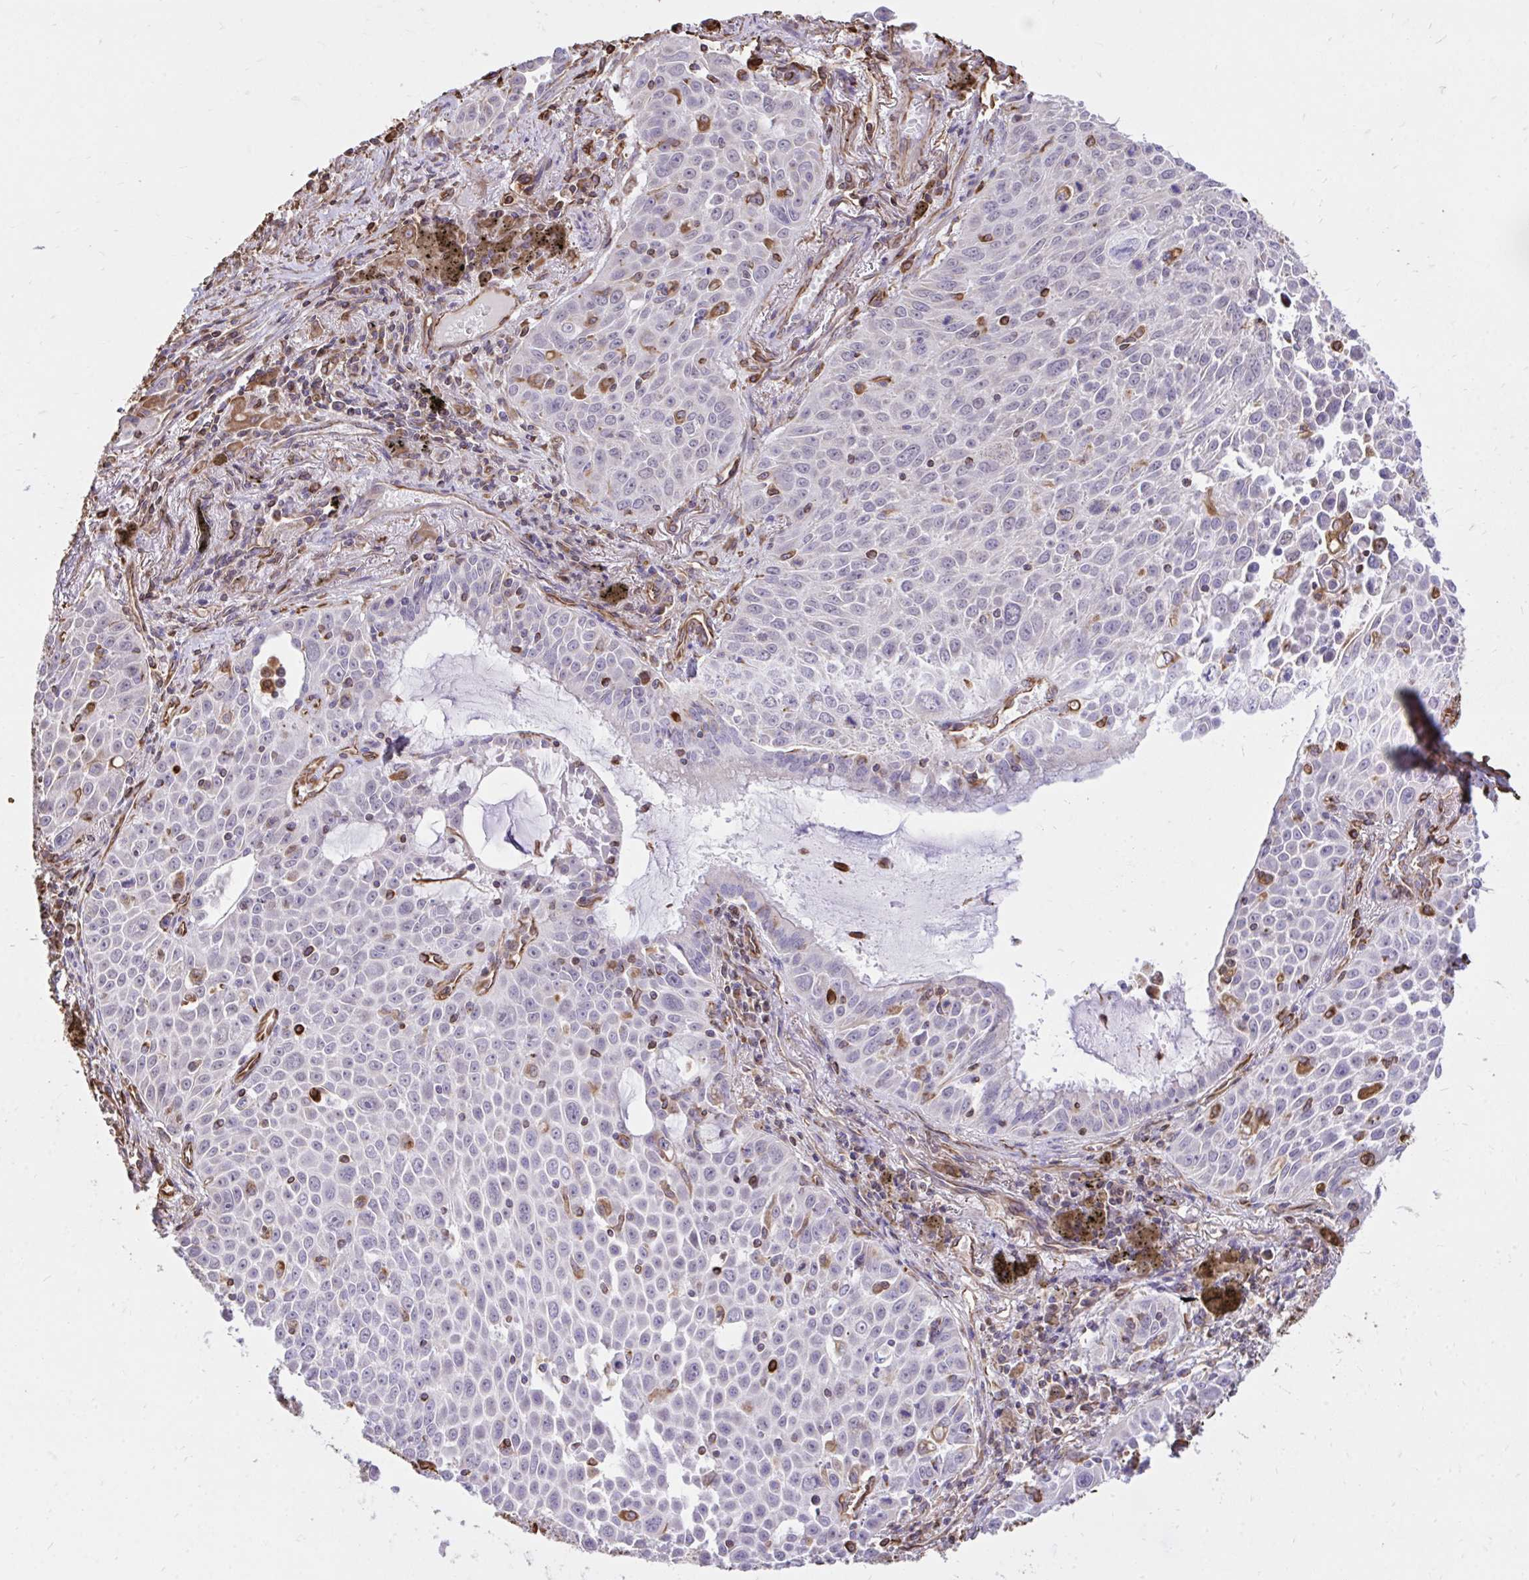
{"staining": {"intensity": "negative", "quantity": "none", "location": "none"}, "tissue": "lung cancer", "cell_type": "Tumor cells", "image_type": "cancer", "snomed": [{"axis": "morphology", "description": "Squamous cell carcinoma, NOS"}, {"axis": "morphology", "description": "Squamous cell carcinoma, metastatic, NOS"}, {"axis": "topography", "description": "Lymph node"}, {"axis": "topography", "description": "Lung"}], "caption": "Immunohistochemical staining of human lung cancer shows no significant staining in tumor cells.", "gene": "RNF103", "patient": {"sex": "female", "age": 62}}